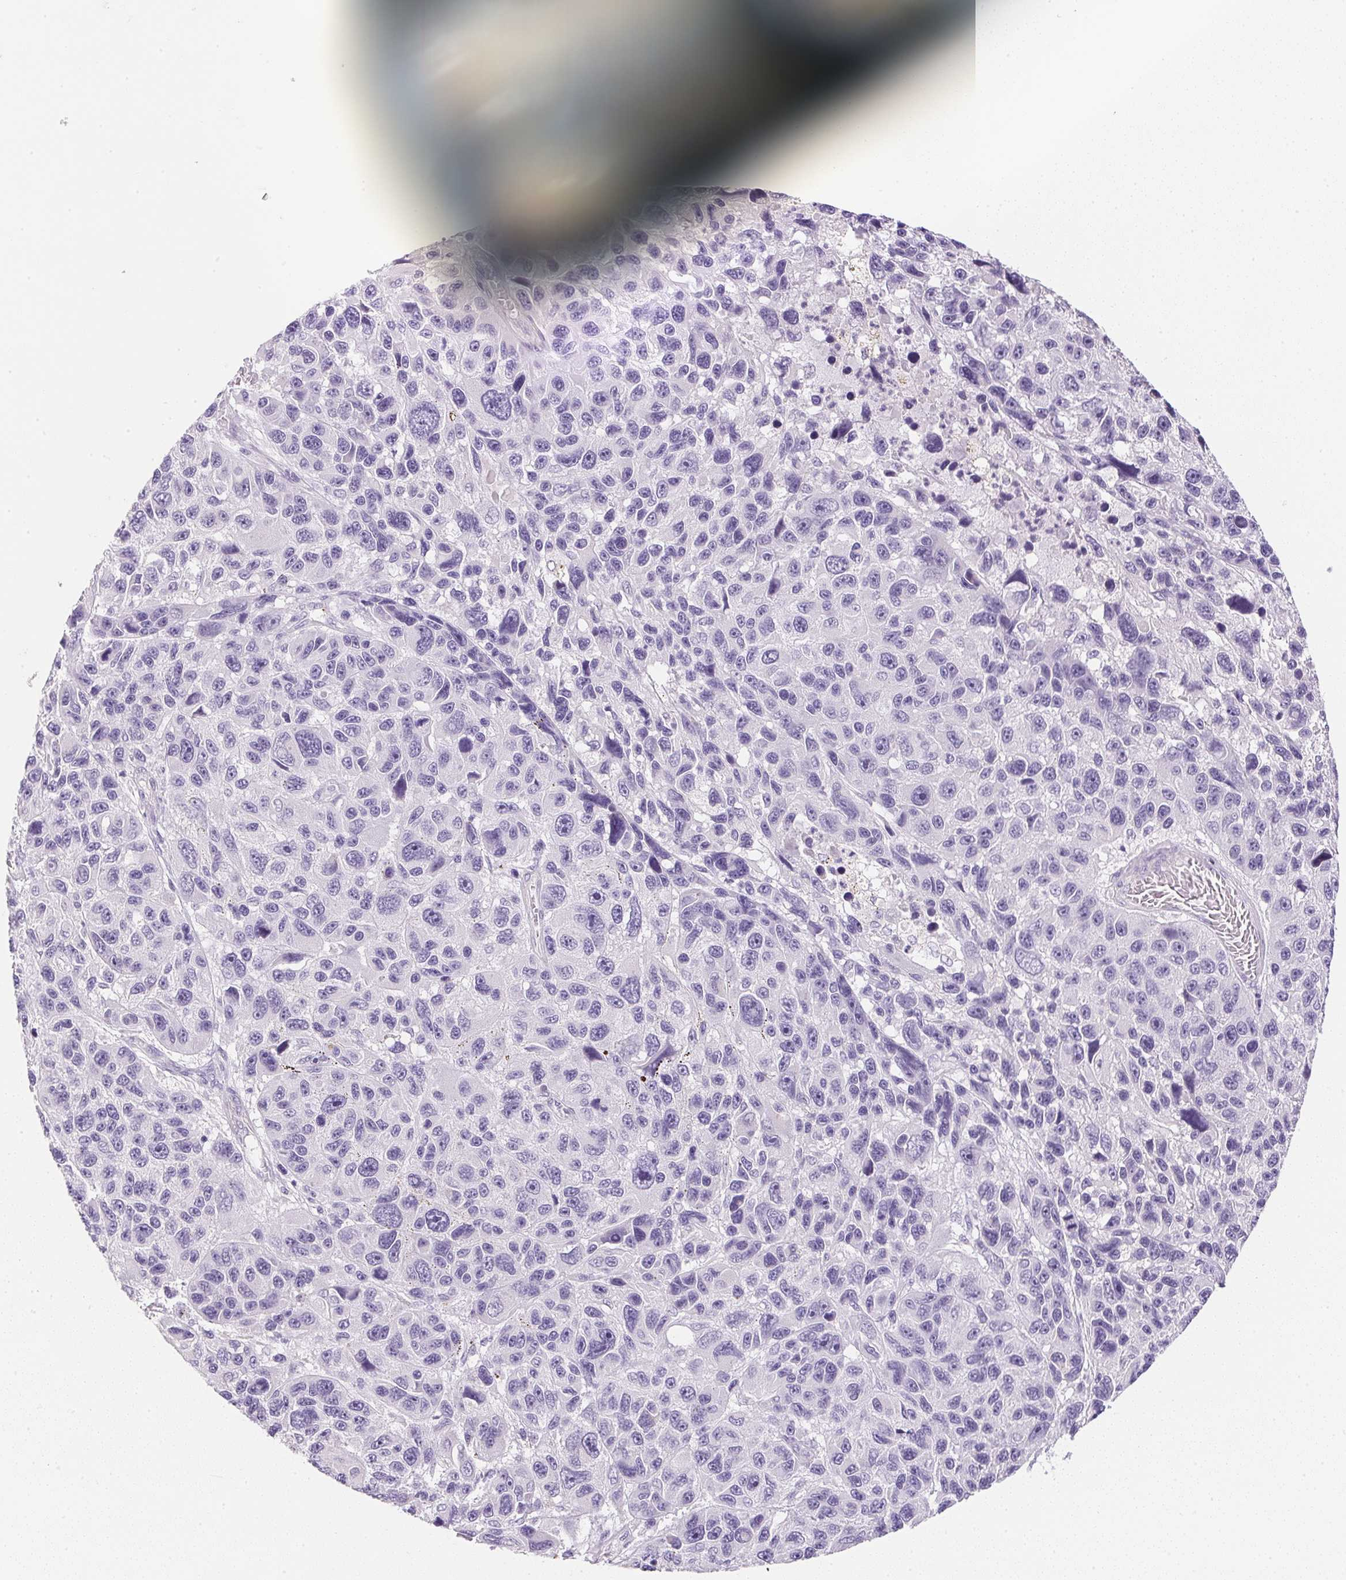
{"staining": {"intensity": "negative", "quantity": "none", "location": "none"}, "tissue": "melanoma", "cell_type": "Tumor cells", "image_type": "cancer", "snomed": [{"axis": "morphology", "description": "Malignant melanoma, NOS"}, {"axis": "topography", "description": "Skin"}], "caption": "Photomicrograph shows no significant protein expression in tumor cells of melanoma.", "gene": "KCNE2", "patient": {"sex": "male", "age": 53}}